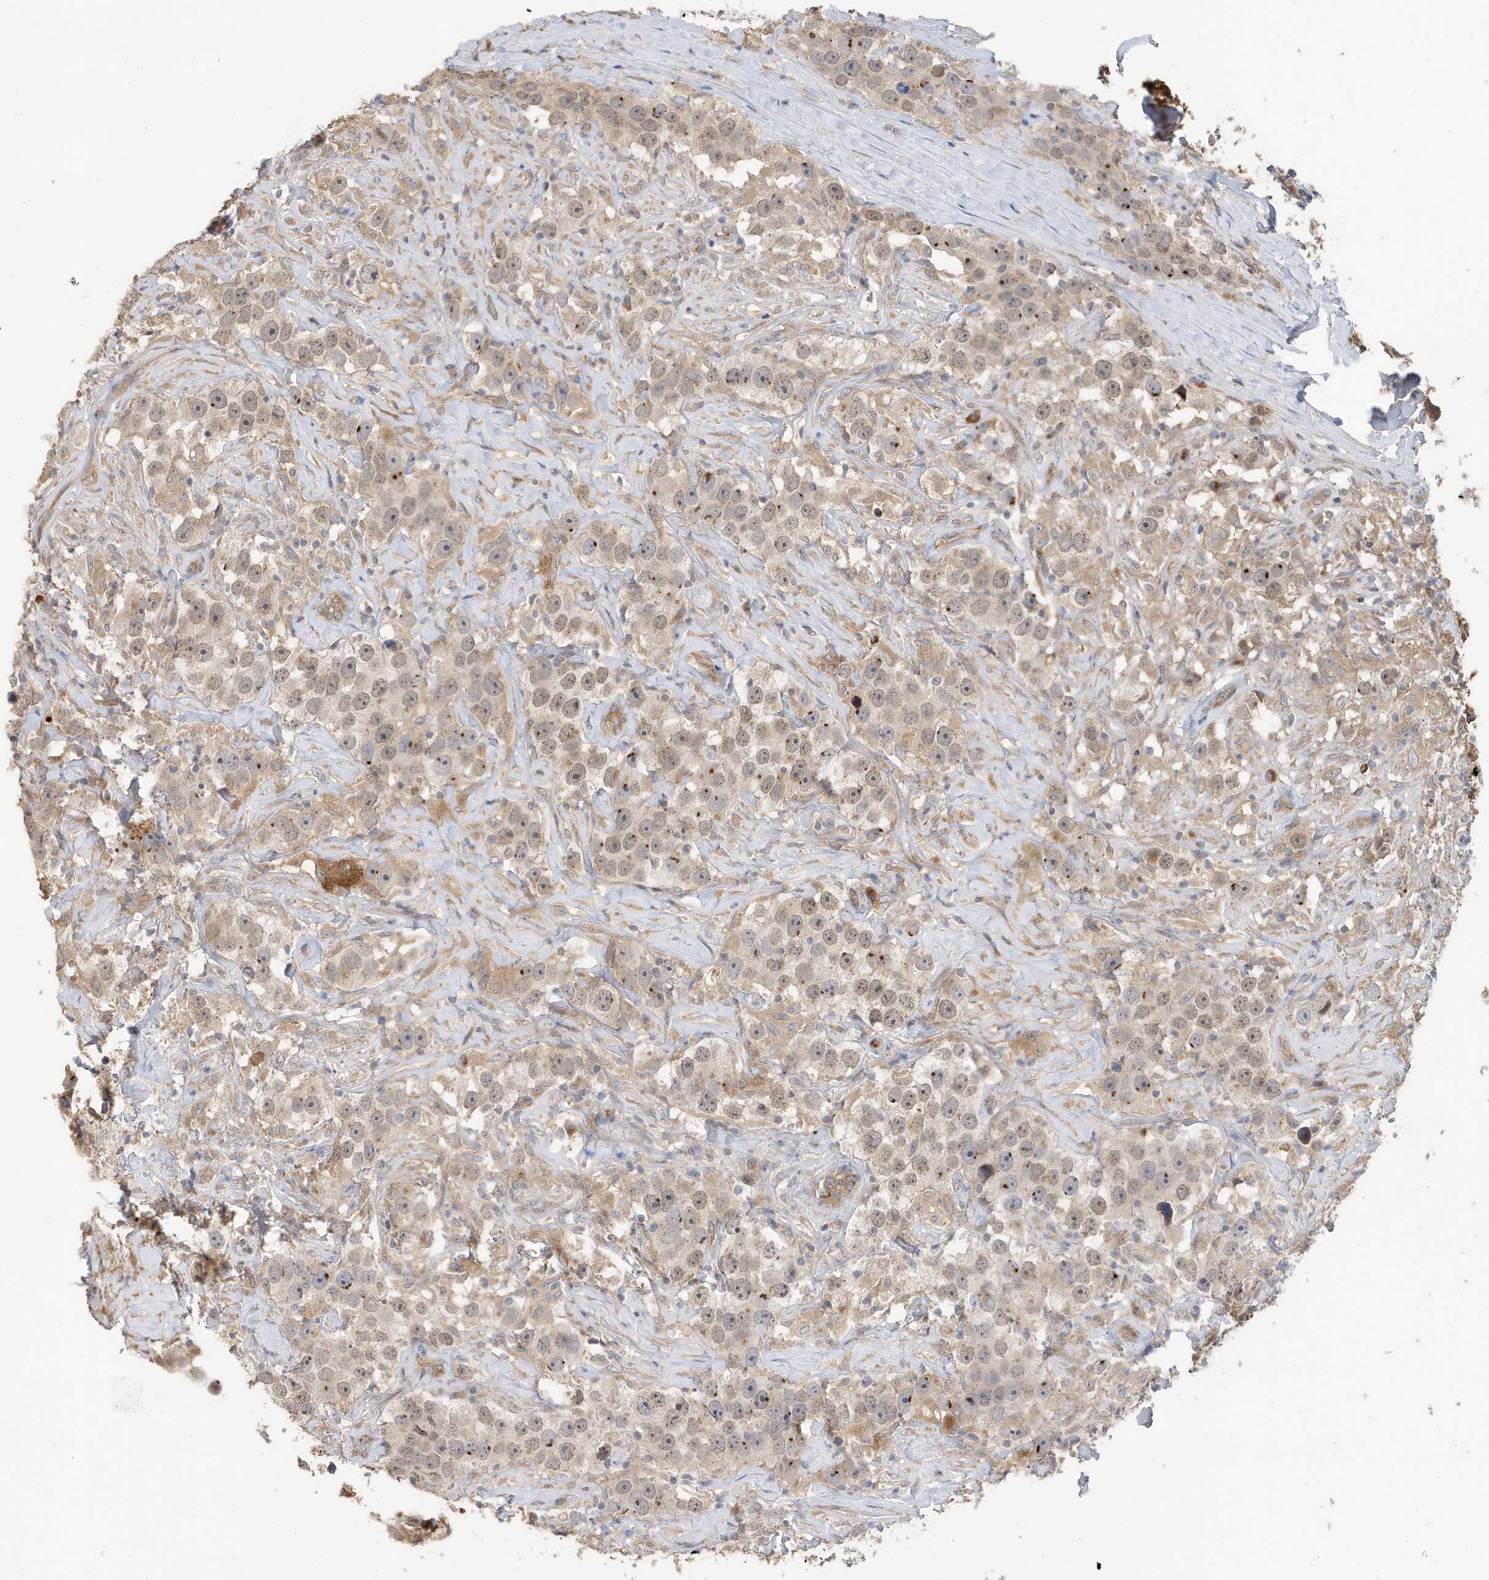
{"staining": {"intensity": "moderate", "quantity": "<25%", "location": "cytoplasmic/membranous"}, "tissue": "testis cancer", "cell_type": "Tumor cells", "image_type": "cancer", "snomed": [{"axis": "morphology", "description": "Seminoma, NOS"}, {"axis": "topography", "description": "Testis"}], "caption": "Testis cancer (seminoma) tissue reveals moderate cytoplasmic/membranous expression in approximately <25% of tumor cells (IHC, brightfield microscopy, high magnification).", "gene": "LAPTM4A", "patient": {"sex": "male", "age": 49}}